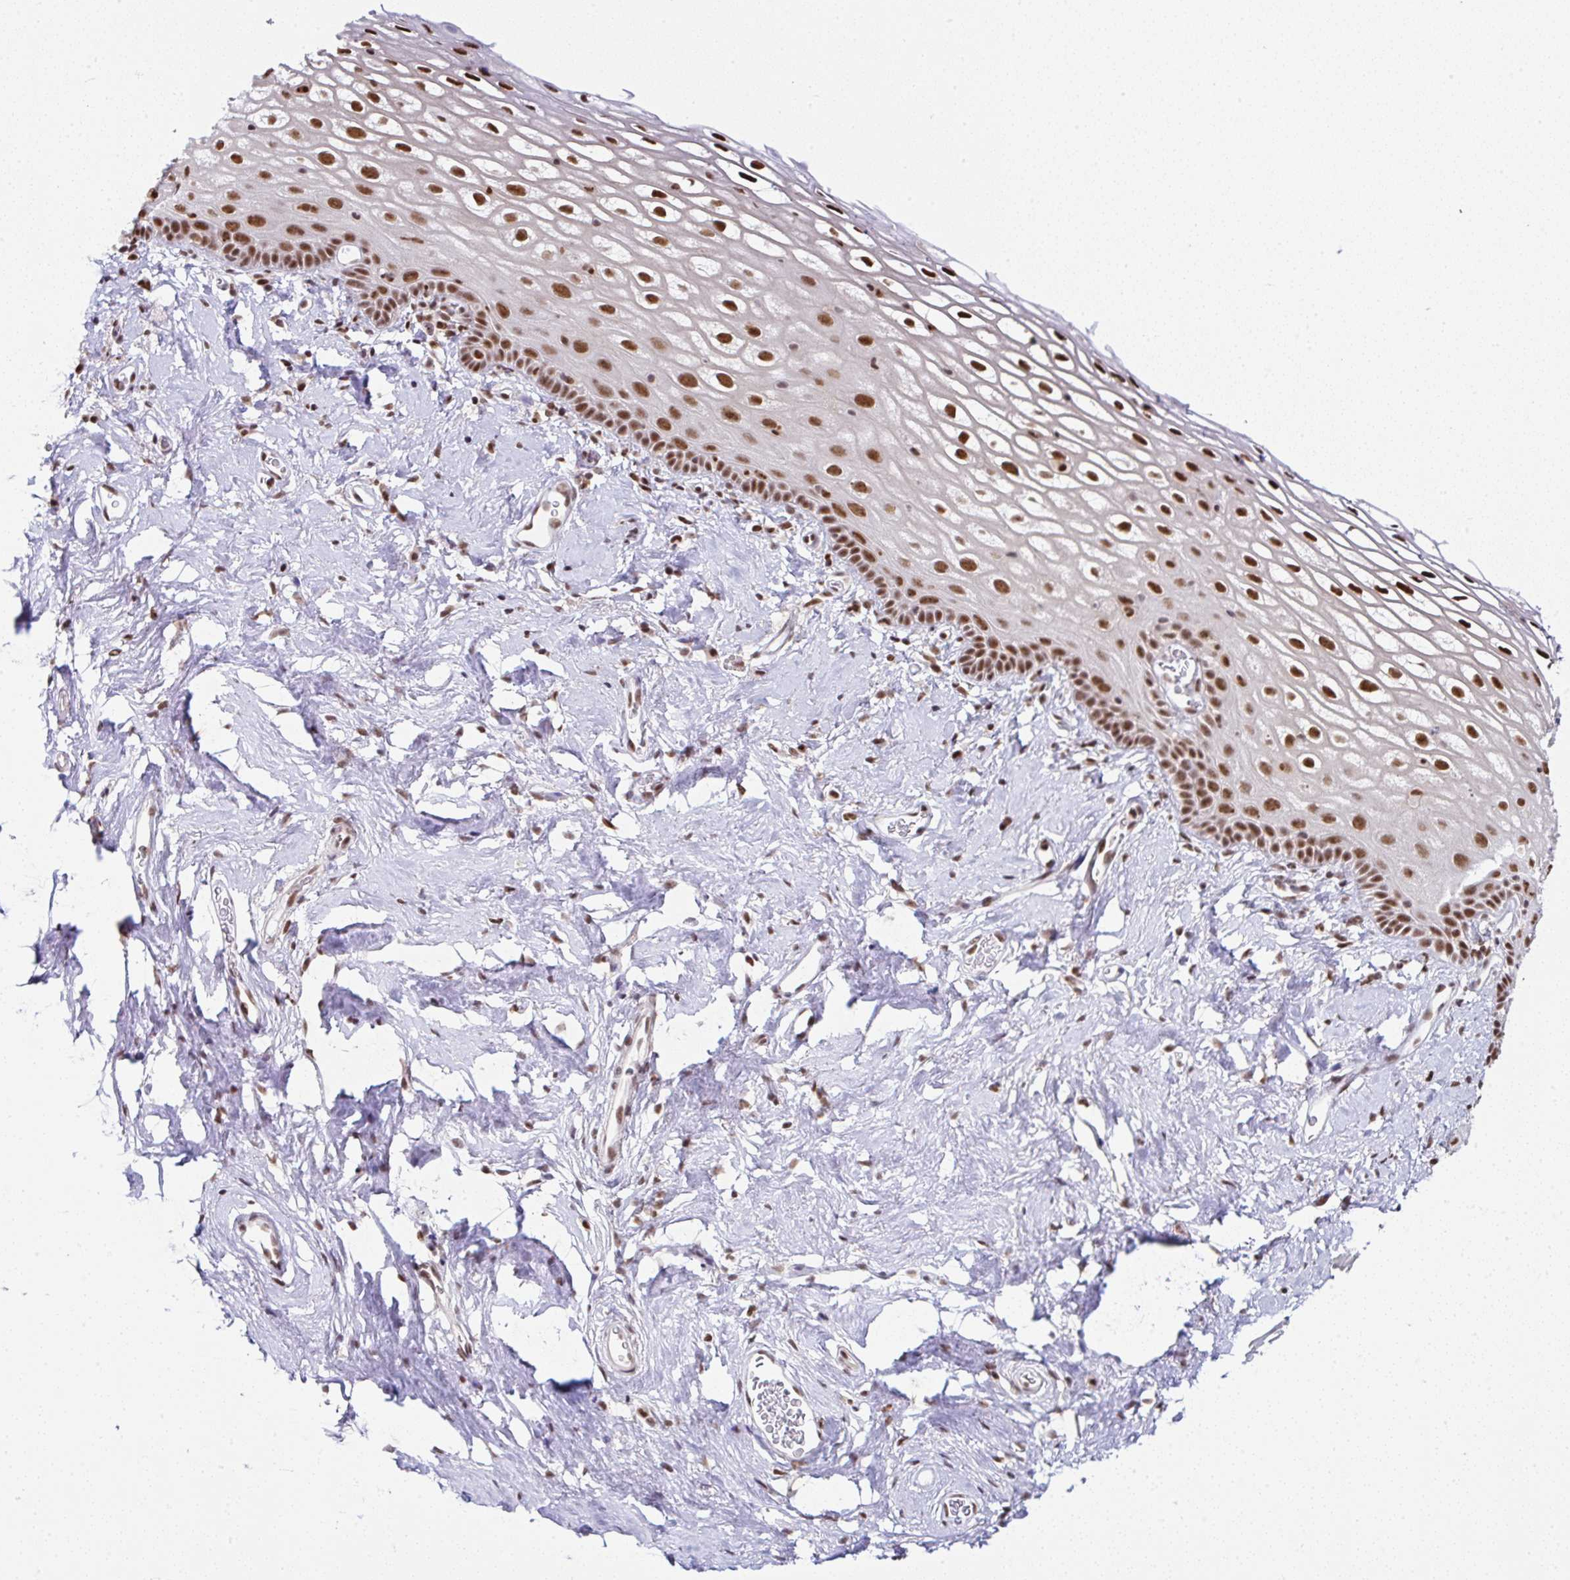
{"staining": {"intensity": "strong", "quantity": ">75%", "location": "nuclear"}, "tissue": "vagina", "cell_type": "Squamous epithelial cells", "image_type": "normal", "snomed": [{"axis": "morphology", "description": "Normal tissue, NOS"}, {"axis": "morphology", "description": "Adenocarcinoma, NOS"}, {"axis": "topography", "description": "Rectum"}, {"axis": "topography", "description": "Vagina"}, {"axis": "topography", "description": "Peripheral nerve tissue"}], "caption": "An IHC micrograph of normal tissue is shown. Protein staining in brown shows strong nuclear positivity in vagina within squamous epithelial cells. (IHC, brightfield microscopy, high magnification).", "gene": "PTPN2", "patient": {"sex": "female", "age": 71}}